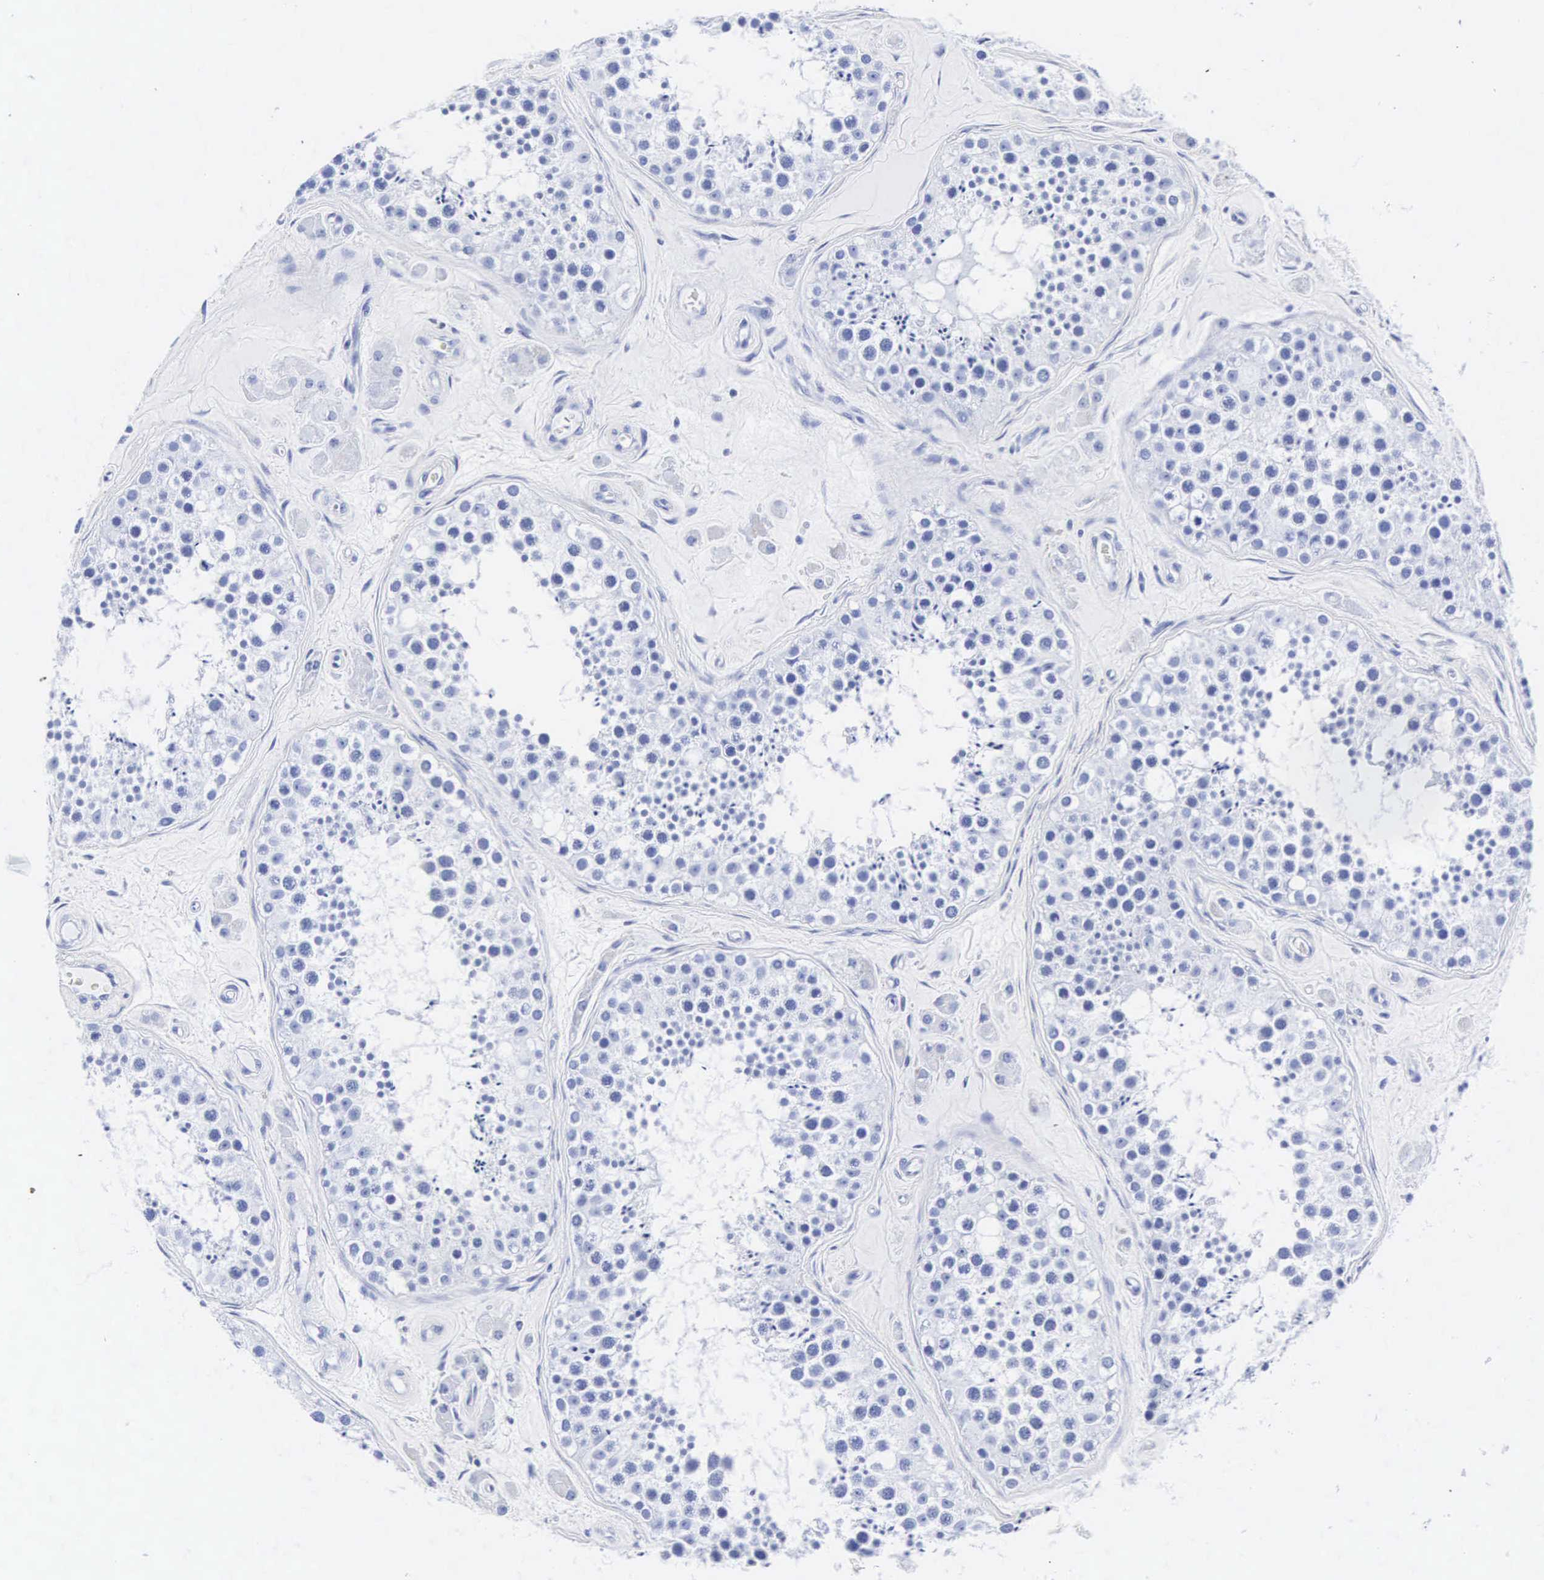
{"staining": {"intensity": "negative", "quantity": "none", "location": "none"}, "tissue": "testis", "cell_type": "Cells in seminiferous ducts", "image_type": "normal", "snomed": [{"axis": "morphology", "description": "Normal tissue, NOS"}, {"axis": "topography", "description": "Testis"}], "caption": "Cells in seminiferous ducts are negative for protein expression in unremarkable human testis. The staining is performed using DAB (3,3'-diaminobenzidine) brown chromogen with nuclei counter-stained in using hematoxylin.", "gene": "INS", "patient": {"sex": "male", "age": 38}}